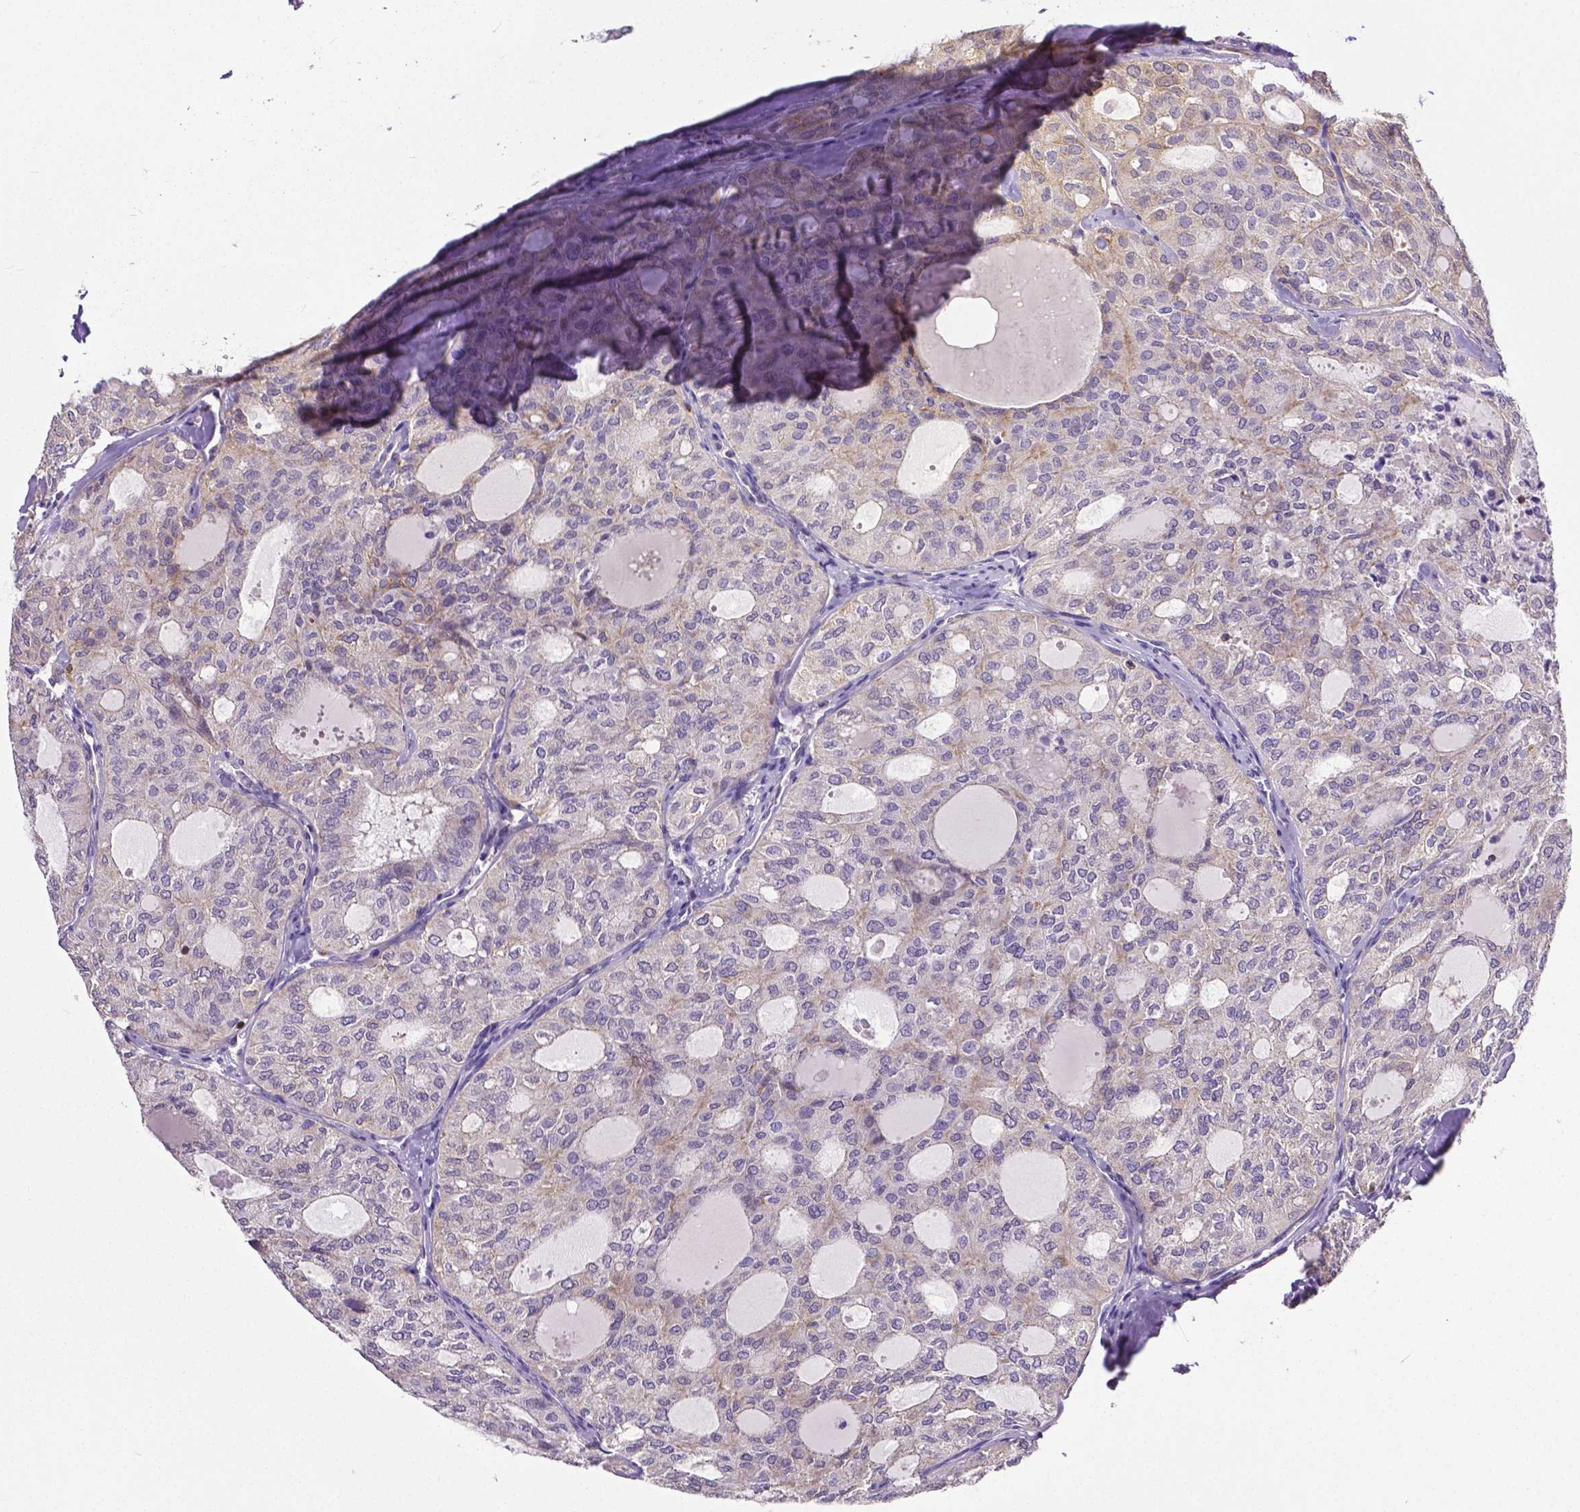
{"staining": {"intensity": "moderate", "quantity": "25%-75%", "location": "cytoplasmic/membranous"}, "tissue": "thyroid cancer", "cell_type": "Tumor cells", "image_type": "cancer", "snomed": [{"axis": "morphology", "description": "Follicular adenoma carcinoma, NOS"}, {"axis": "topography", "description": "Thyroid gland"}], "caption": "High-magnification brightfield microscopy of follicular adenoma carcinoma (thyroid) stained with DAB (3,3'-diaminobenzidine) (brown) and counterstained with hematoxylin (blue). tumor cells exhibit moderate cytoplasmic/membranous staining is present in approximately25%-75% of cells. (brown staining indicates protein expression, while blue staining denotes nuclei).", "gene": "MCL1", "patient": {"sex": "male", "age": 75}}